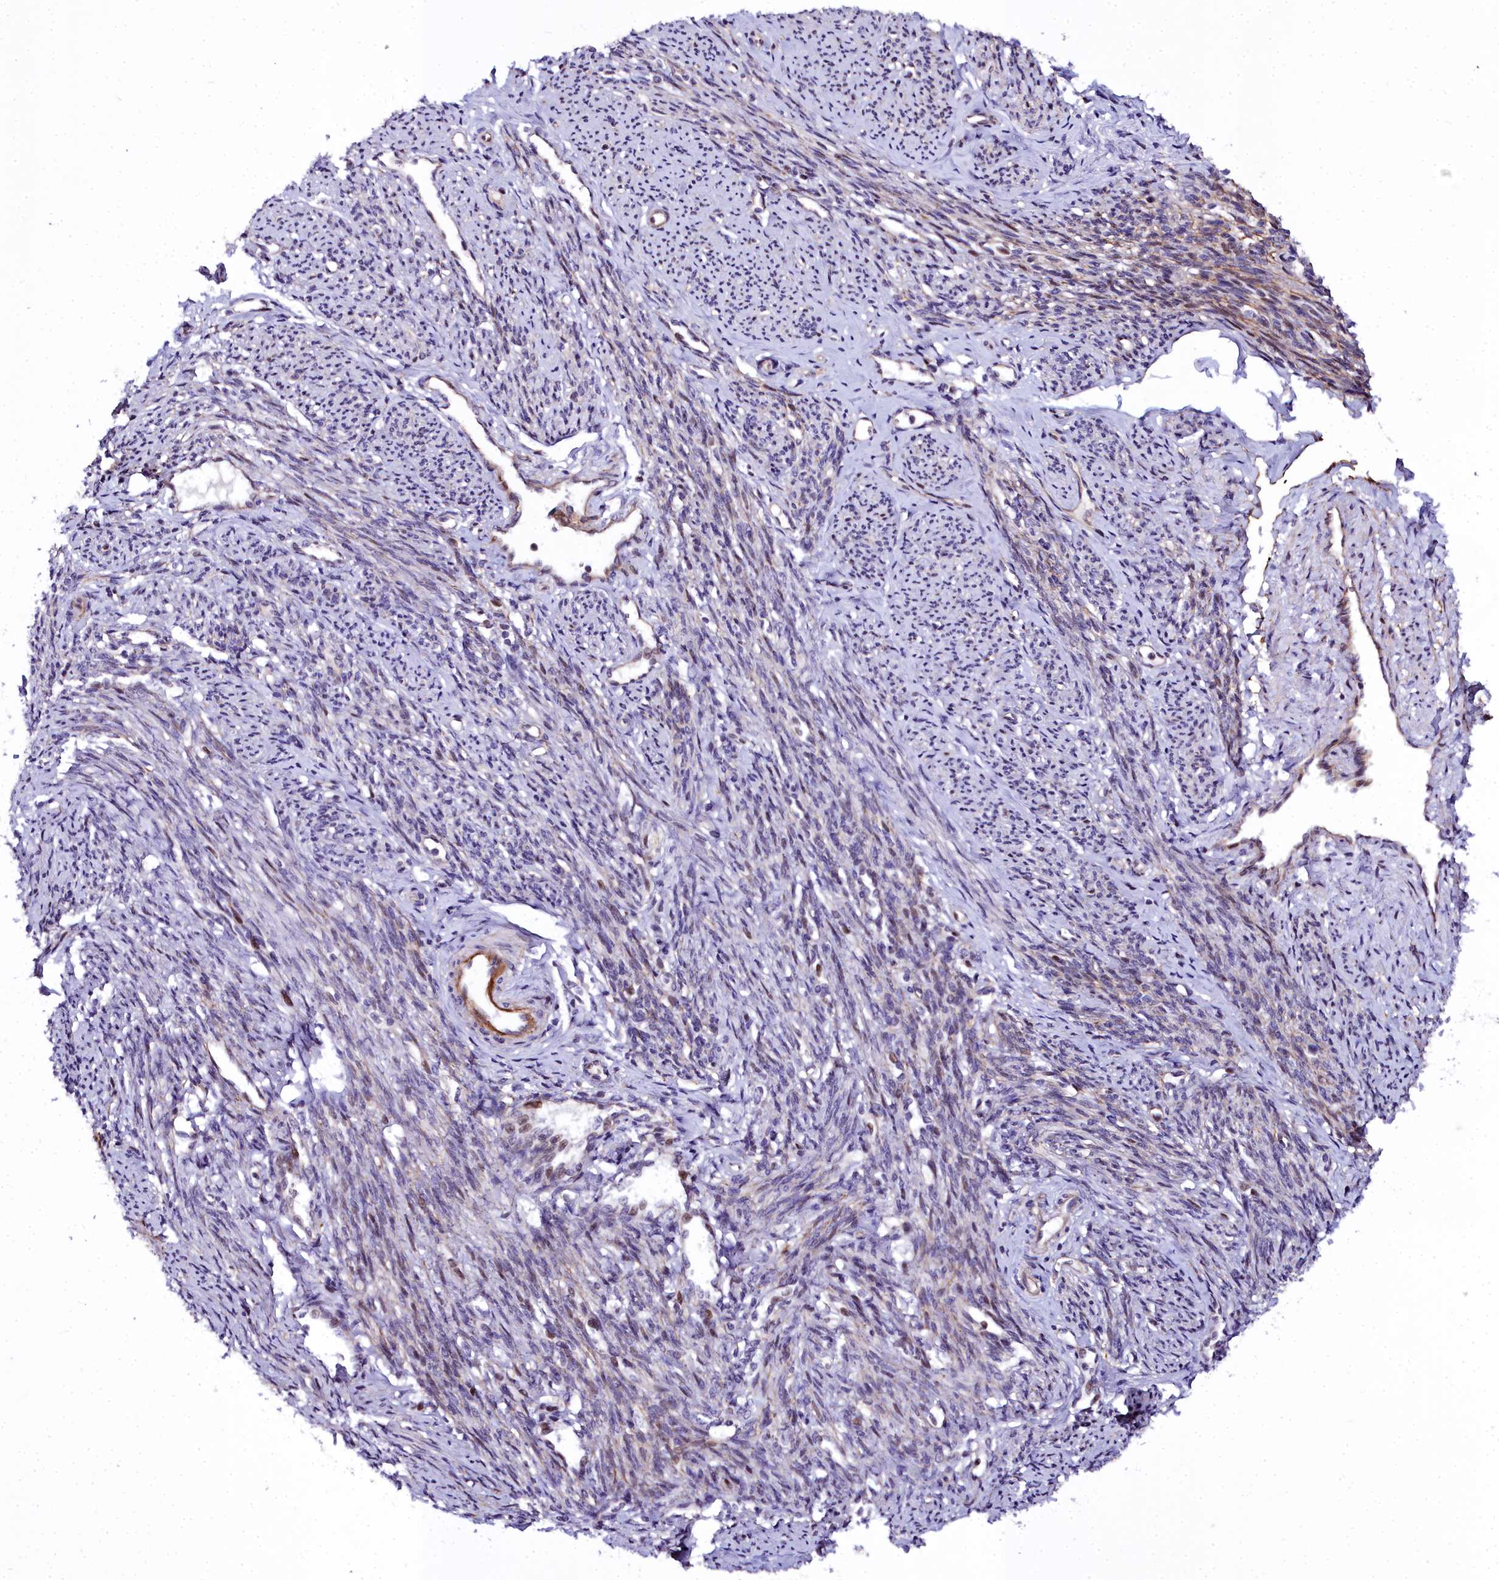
{"staining": {"intensity": "weak", "quantity": "25%-75%", "location": "cytoplasmic/membranous"}, "tissue": "smooth muscle", "cell_type": "Smooth muscle cells", "image_type": "normal", "snomed": [{"axis": "morphology", "description": "Normal tissue, NOS"}, {"axis": "topography", "description": "Smooth muscle"}, {"axis": "topography", "description": "Uterus"}], "caption": "Weak cytoplasmic/membranous staining is present in about 25%-75% of smooth muscle cells in normal smooth muscle. Nuclei are stained in blue.", "gene": "MRPS11", "patient": {"sex": "female", "age": 59}}